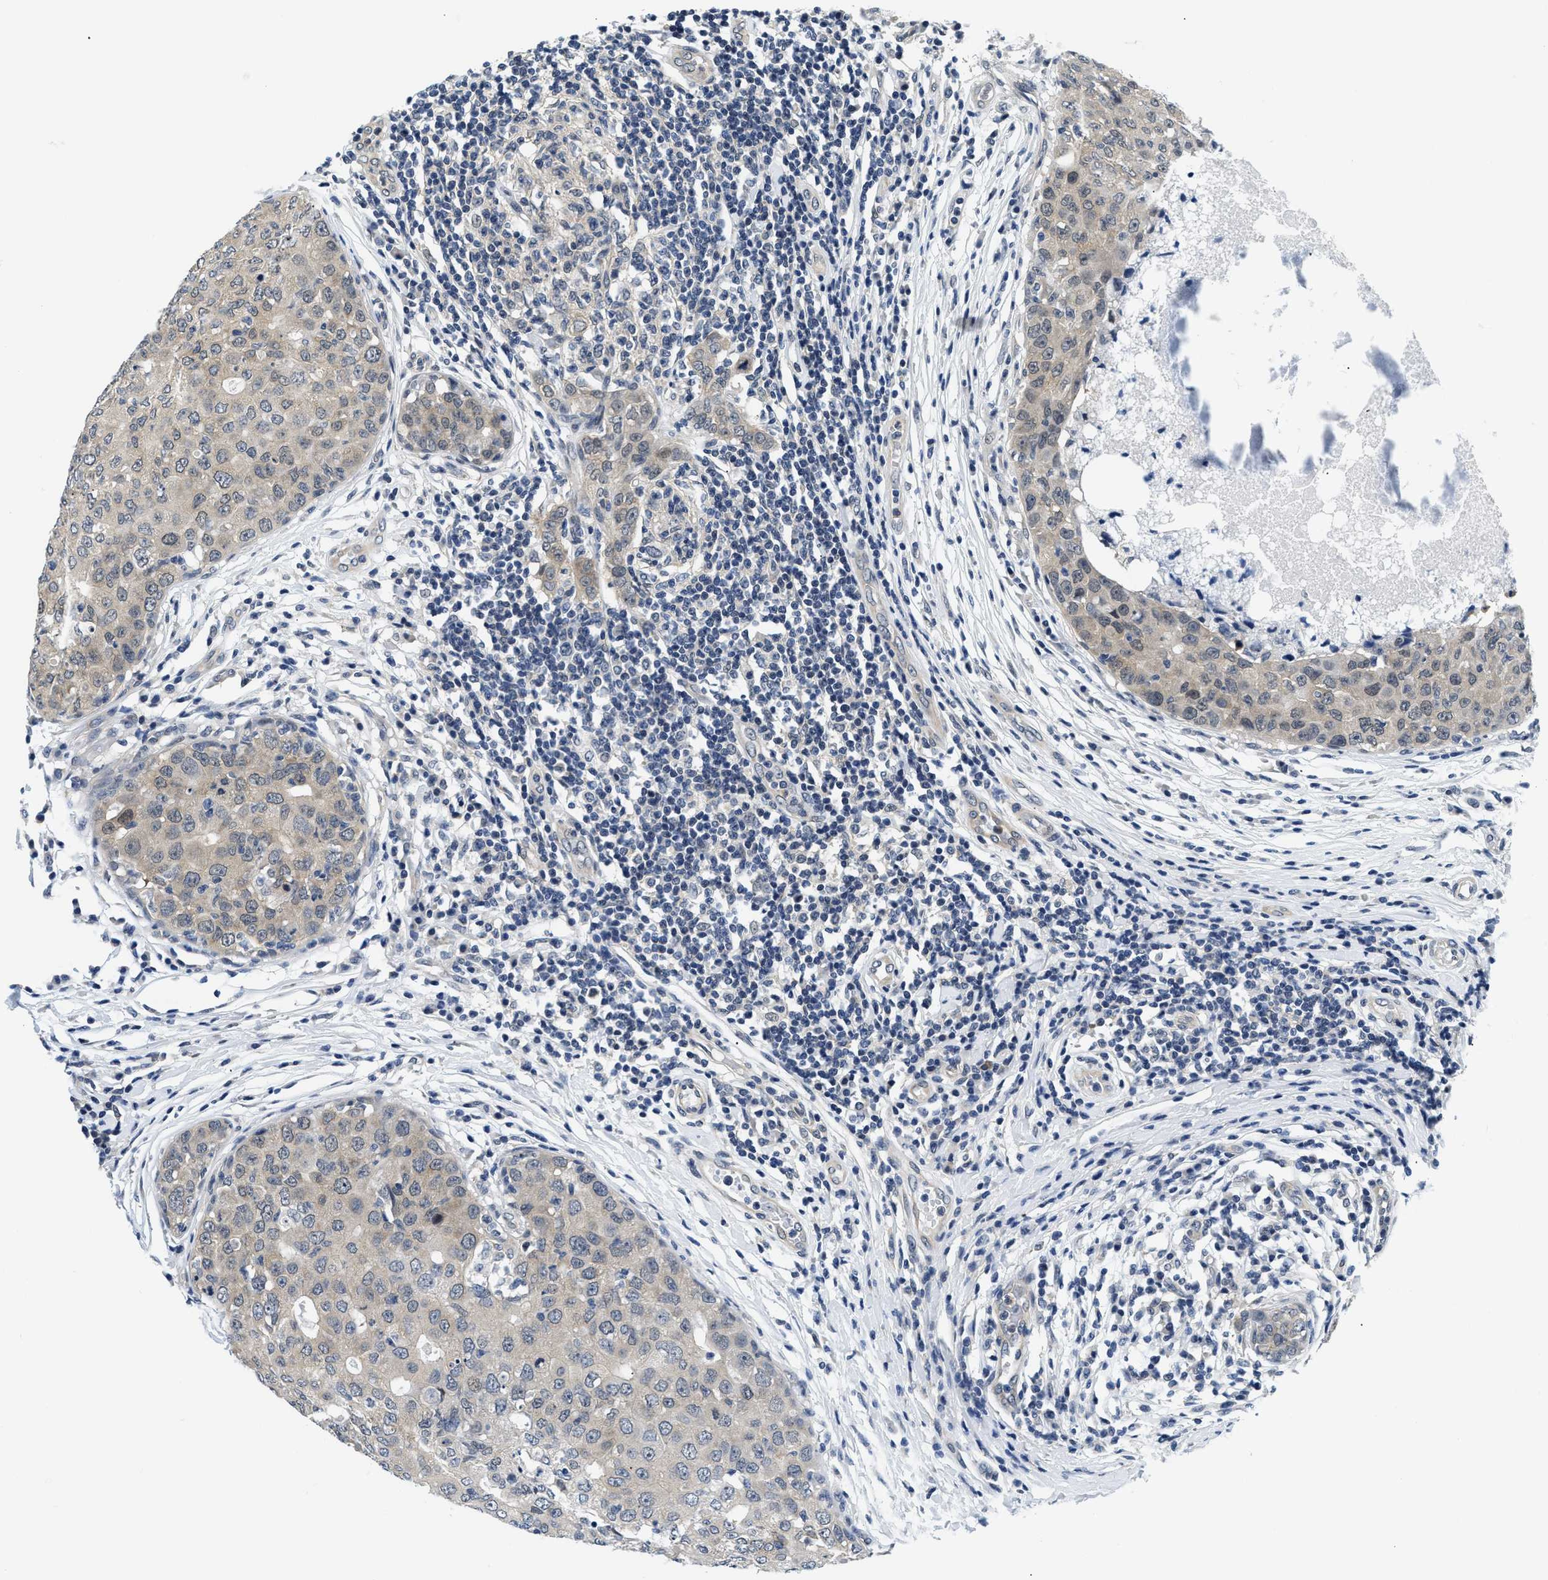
{"staining": {"intensity": "weak", "quantity": "<25%", "location": "cytoplasmic/membranous"}, "tissue": "breast cancer", "cell_type": "Tumor cells", "image_type": "cancer", "snomed": [{"axis": "morphology", "description": "Duct carcinoma"}, {"axis": "topography", "description": "Breast"}], "caption": "Breast cancer (intraductal carcinoma) was stained to show a protein in brown. There is no significant positivity in tumor cells.", "gene": "SMAD4", "patient": {"sex": "female", "age": 27}}